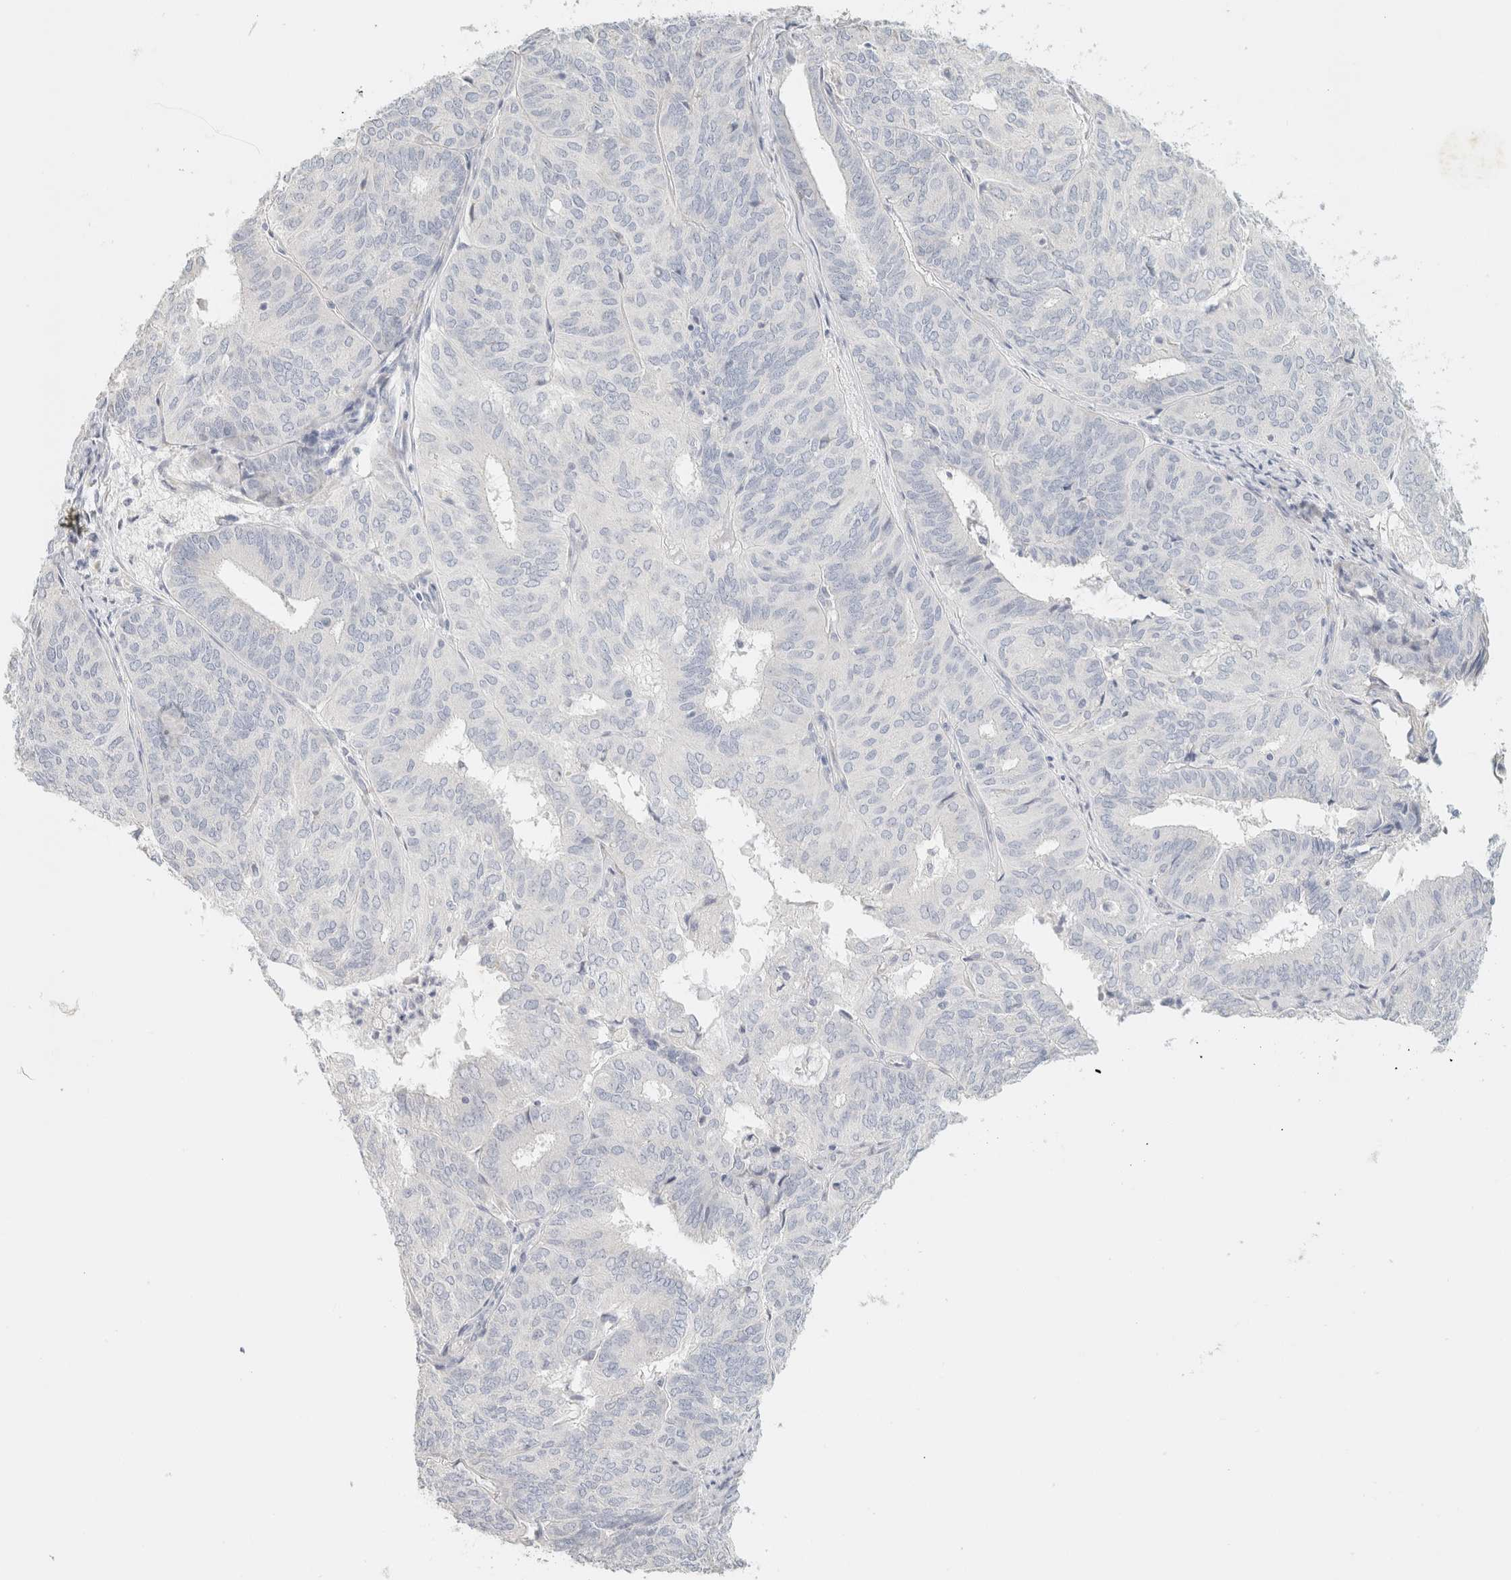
{"staining": {"intensity": "negative", "quantity": "none", "location": "none"}, "tissue": "endometrial cancer", "cell_type": "Tumor cells", "image_type": "cancer", "snomed": [{"axis": "morphology", "description": "Adenocarcinoma, NOS"}, {"axis": "topography", "description": "Uterus"}], "caption": "High power microscopy image of an immunohistochemistry histopathology image of adenocarcinoma (endometrial), revealing no significant positivity in tumor cells.", "gene": "NEFM", "patient": {"sex": "female", "age": 60}}